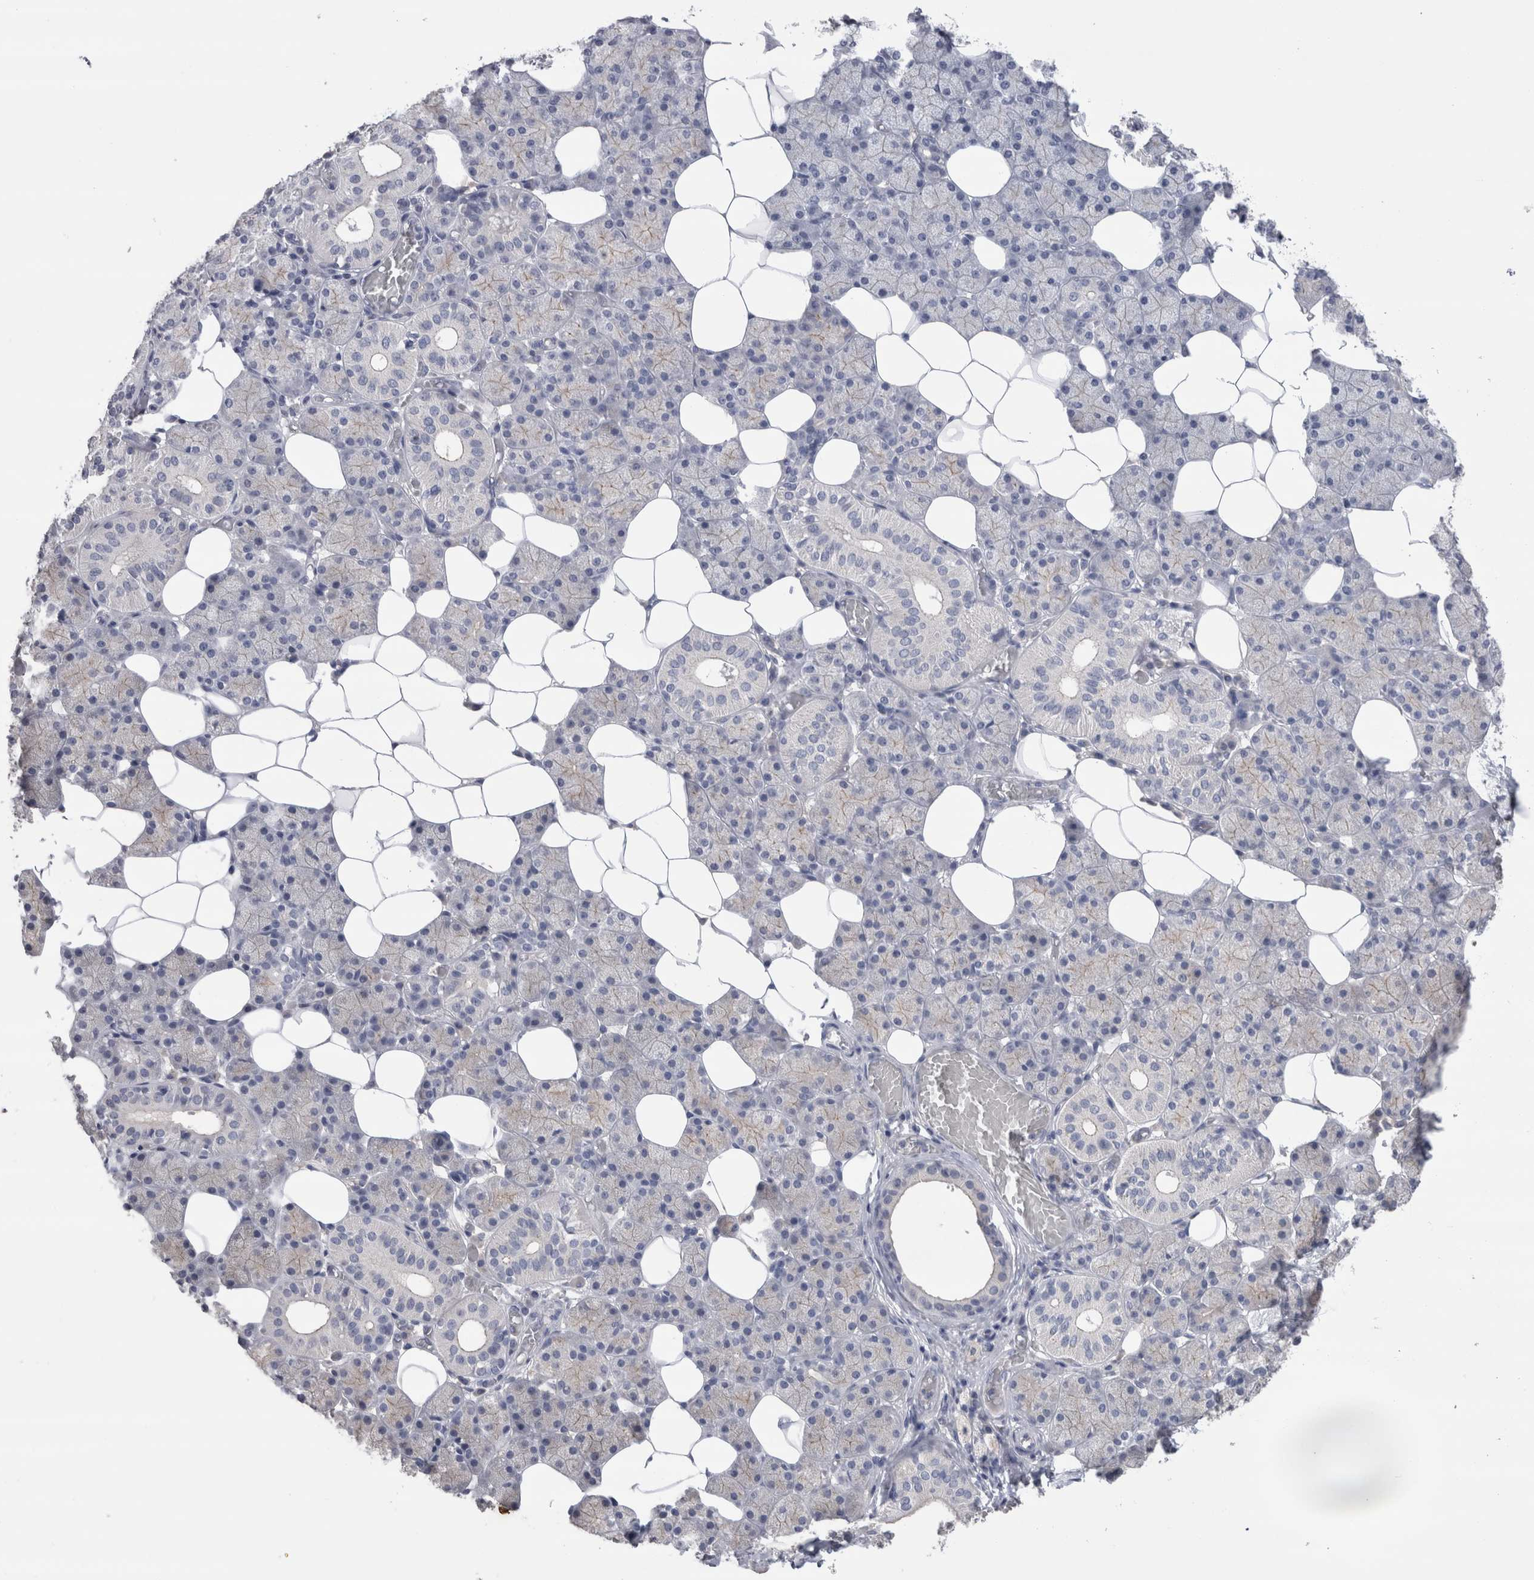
{"staining": {"intensity": "negative", "quantity": "none", "location": "none"}, "tissue": "salivary gland", "cell_type": "Glandular cells", "image_type": "normal", "snomed": [{"axis": "morphology", "description": "Normal tissue, NOS"}, {"axis": "topography", "description": "Salivary gland"}], "caption": "This is a photomicrograph of immunohistochemistry staining of benign salivary gland, which shows no positivity in glandular cells.", "gene": "REG1A", "patient": {"sex": "female", "age": 33}}